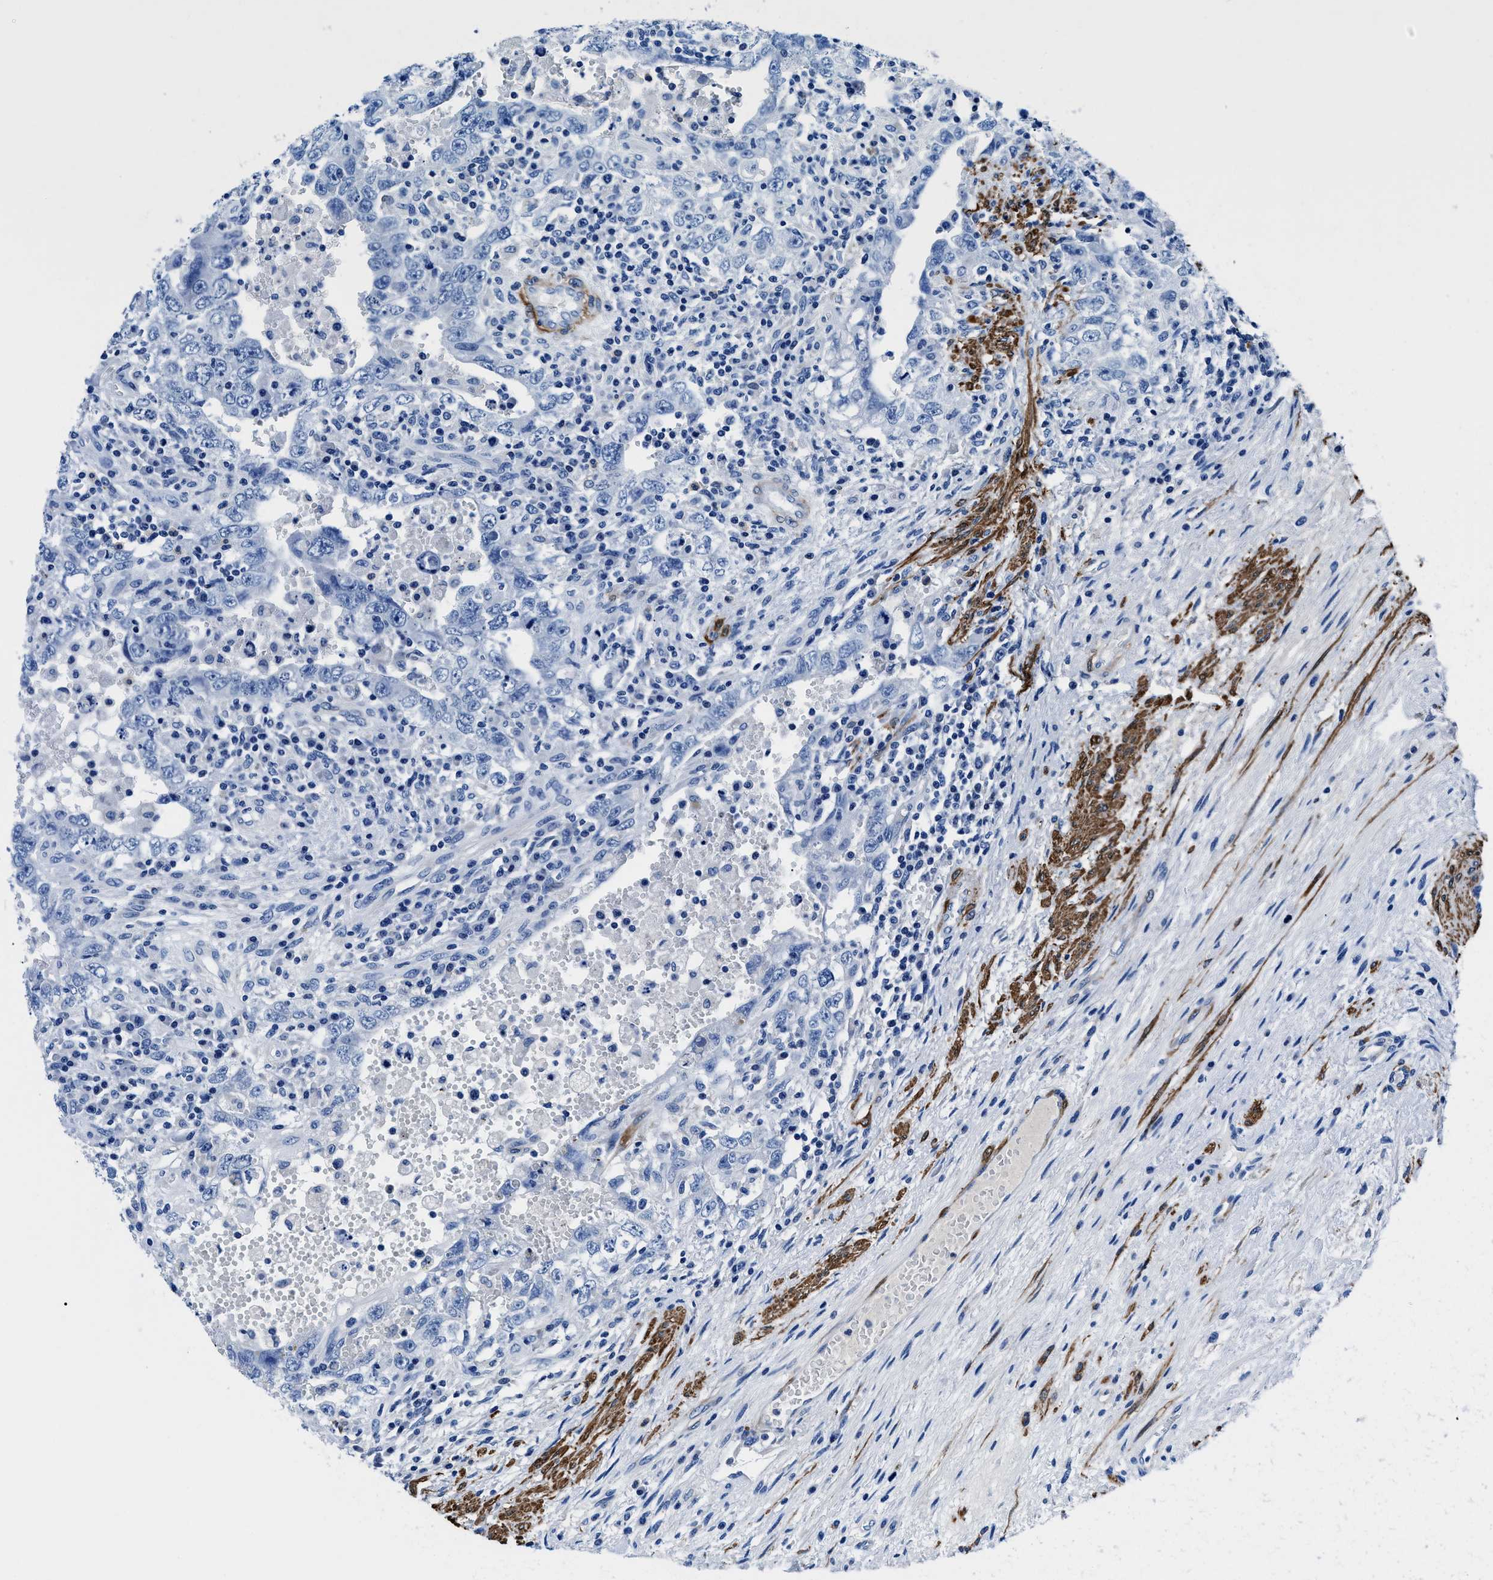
{"staining": {"intensity": "negative", "quantity": "none", "location": "none"}, "tissue": "testis cancer", "cell_type": "Tumor cells", "image_type": "cancer", "snomed": [{"axis": "morphology", "description": "Carcinoma, Embryonal, NOS"}, {"axis": "topography", "description": "Testis"}], "caption": "High power microscopy image of an immunohistochemistry histopathology image of testis cancer, revealing no significant positivity in tumor cells.", "gene": "TEX261", "patient": {"sex": "male", "age": 26}}